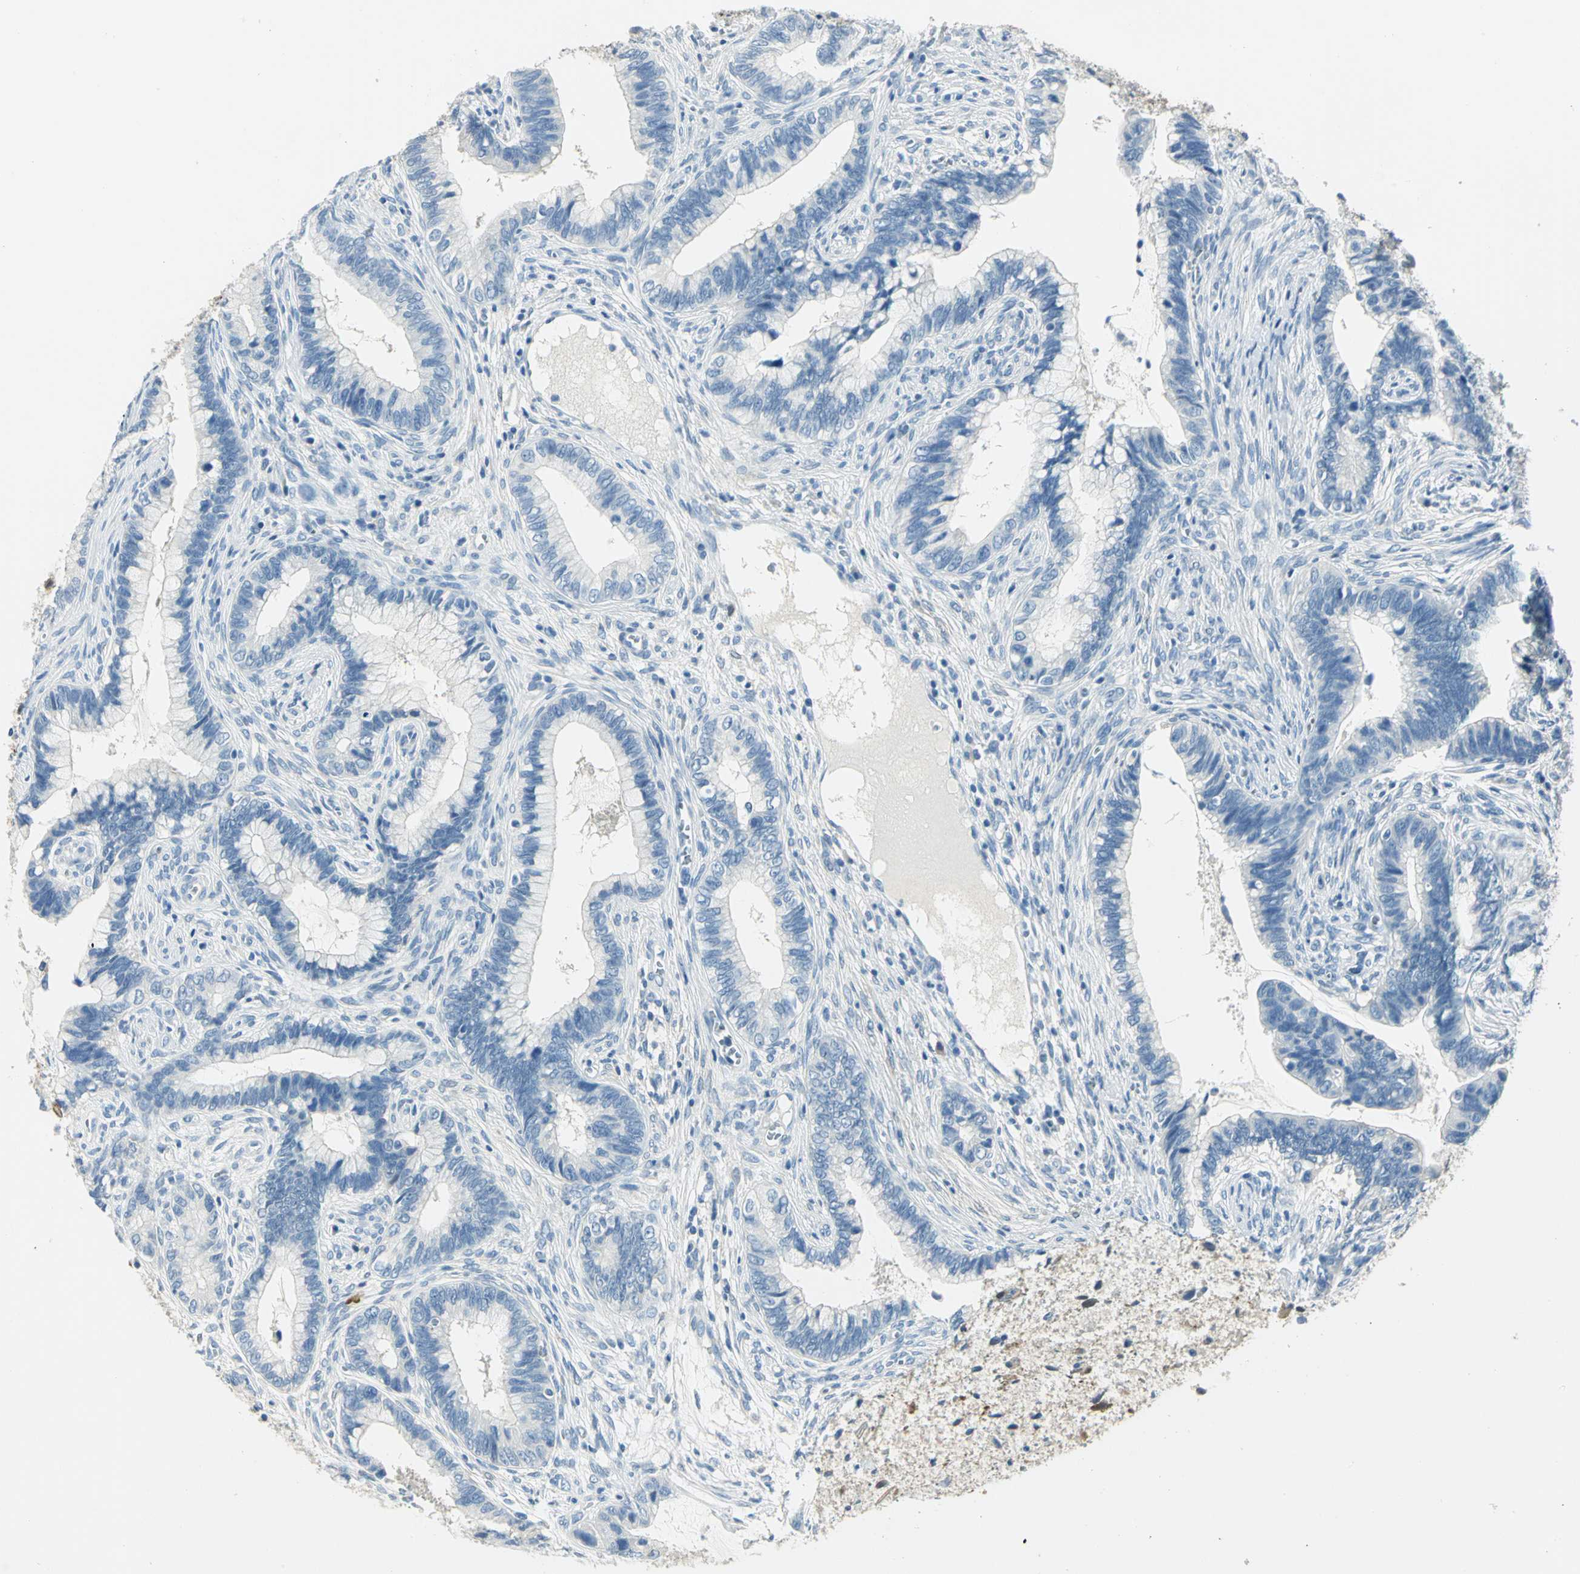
{"staining": {"intensity": "negative", "quantity": "none", "location": "none"}, "tissue": "cervical cancer", "cell_type": "Tumor cells", "image_type": "cancer", "snomed": [{"axis": "morphology", "description": "Adenocarcinoma, NOS"}, {"axis": "topography", "description": "Cervix"}], "caption": "Cervical cancer stained for a protein using immunohistochemistry exhibits no positivity tumor cells.", "gene": "UCHL1", "patient": {"sex": "female", "age": 44}}